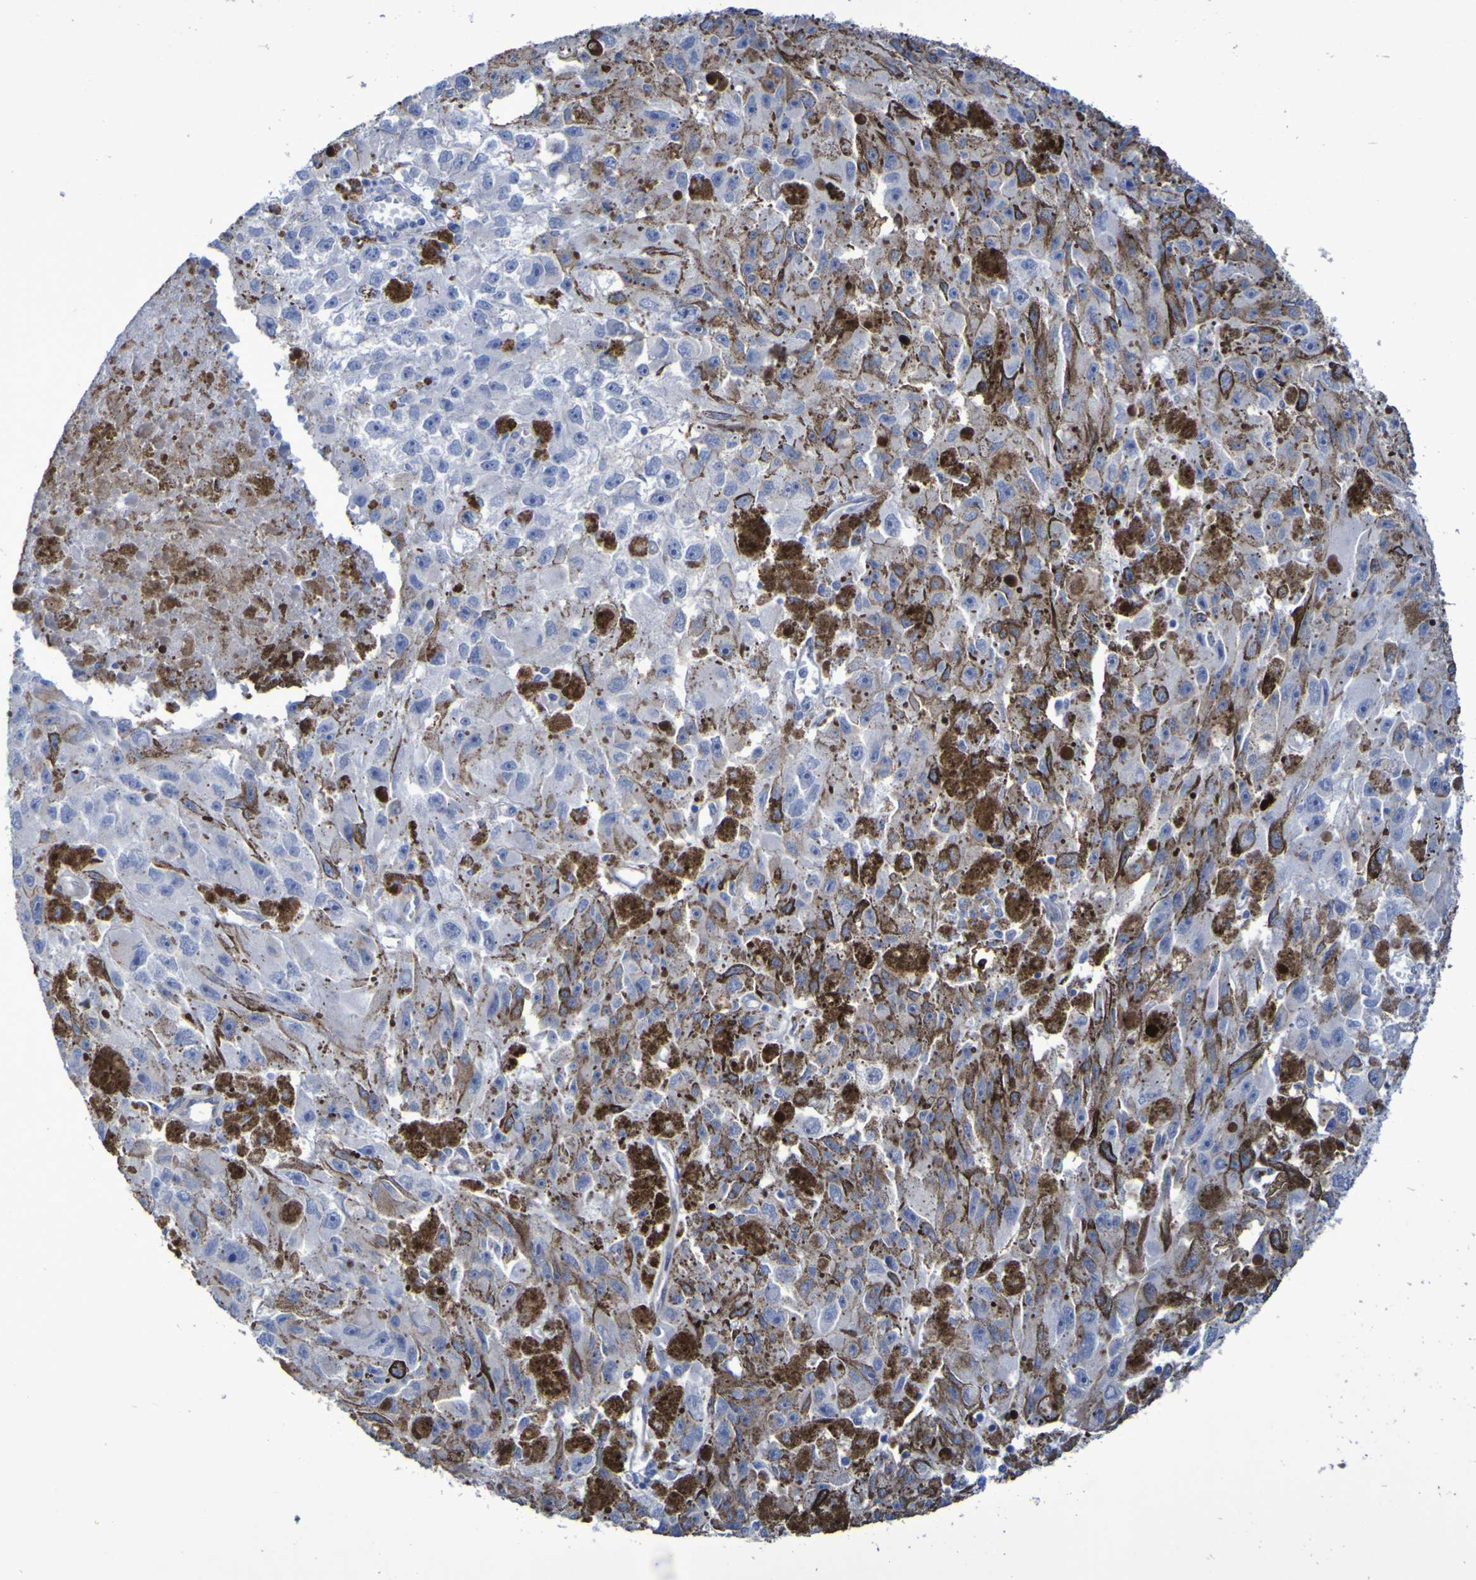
{"staining": {"intensity": "negative", "quantity": "none", "location": "none"}, "tissue": "melanoma", "cell_type": "Tumor cells", "image_type": "cancer", "snomed": [{"axis": "morphology", "description": "Malignant melanoma, NOS"}, {"axis": "topography", "description": "Skin"}], "caption": "IHC of human melanoma exhibits no staining in tumor cells.", "gene": "LPP", "patient": {"sex": "female", "age": 104}}